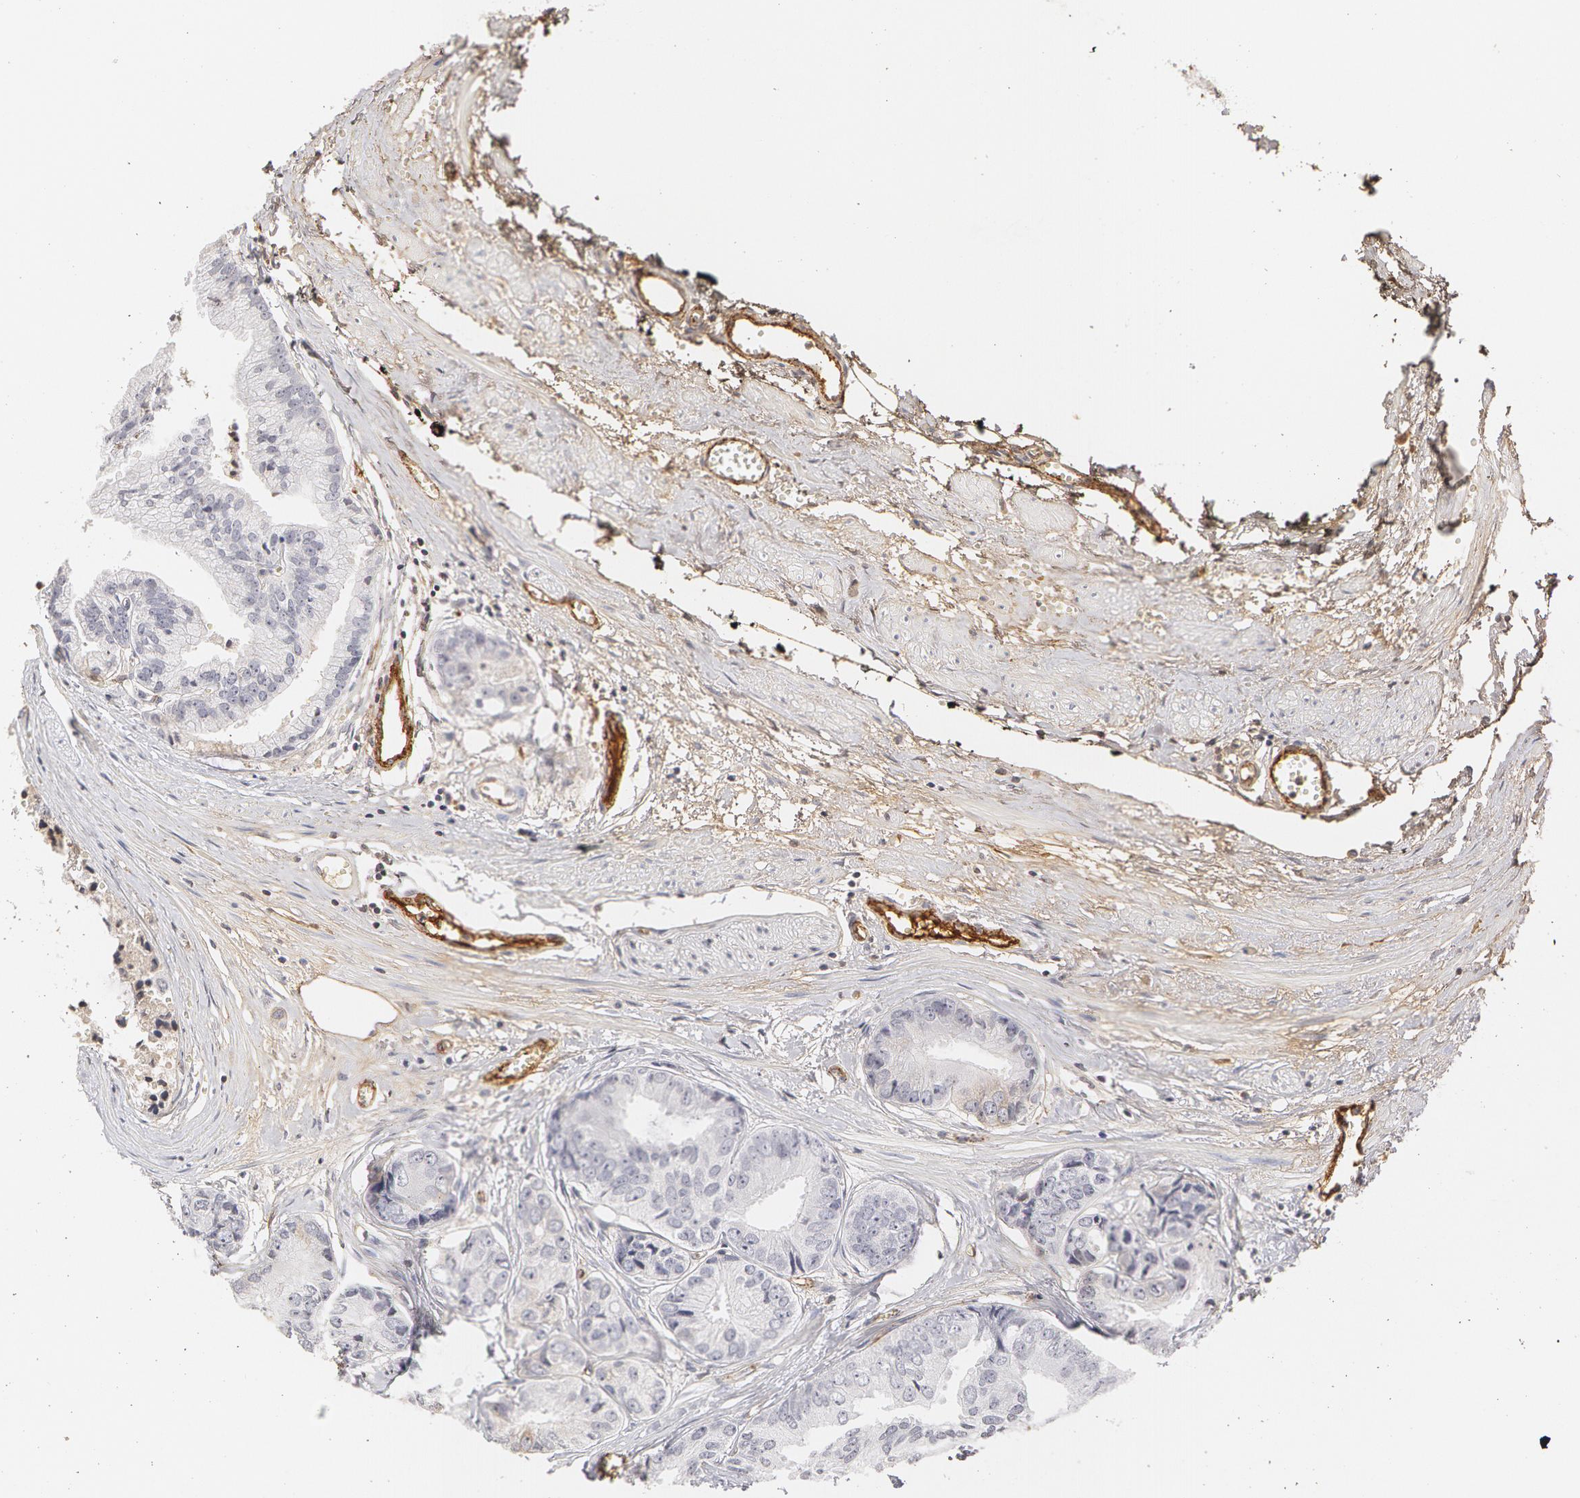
{"staining": {"intensity": "negative", "quantity": "none", "location": "none"}, "tissue": "prostate cancer", "cell_type": "Tumor cells", "image_type": "cancer", "snomed": [{"axis": "morphology", "description": "Adenocarcinoma, High grade"}, {"axis": "topography", "description": "Prostate"}], "caption": "Immunohistochemistry (IHC) micrograph of neoplastic tissue: prostate cancer stained with DAB demonstrates no significant protein positivity in tumor cells.", "gene": "VWF", "patient": {"sex": "male", "age": 56}}